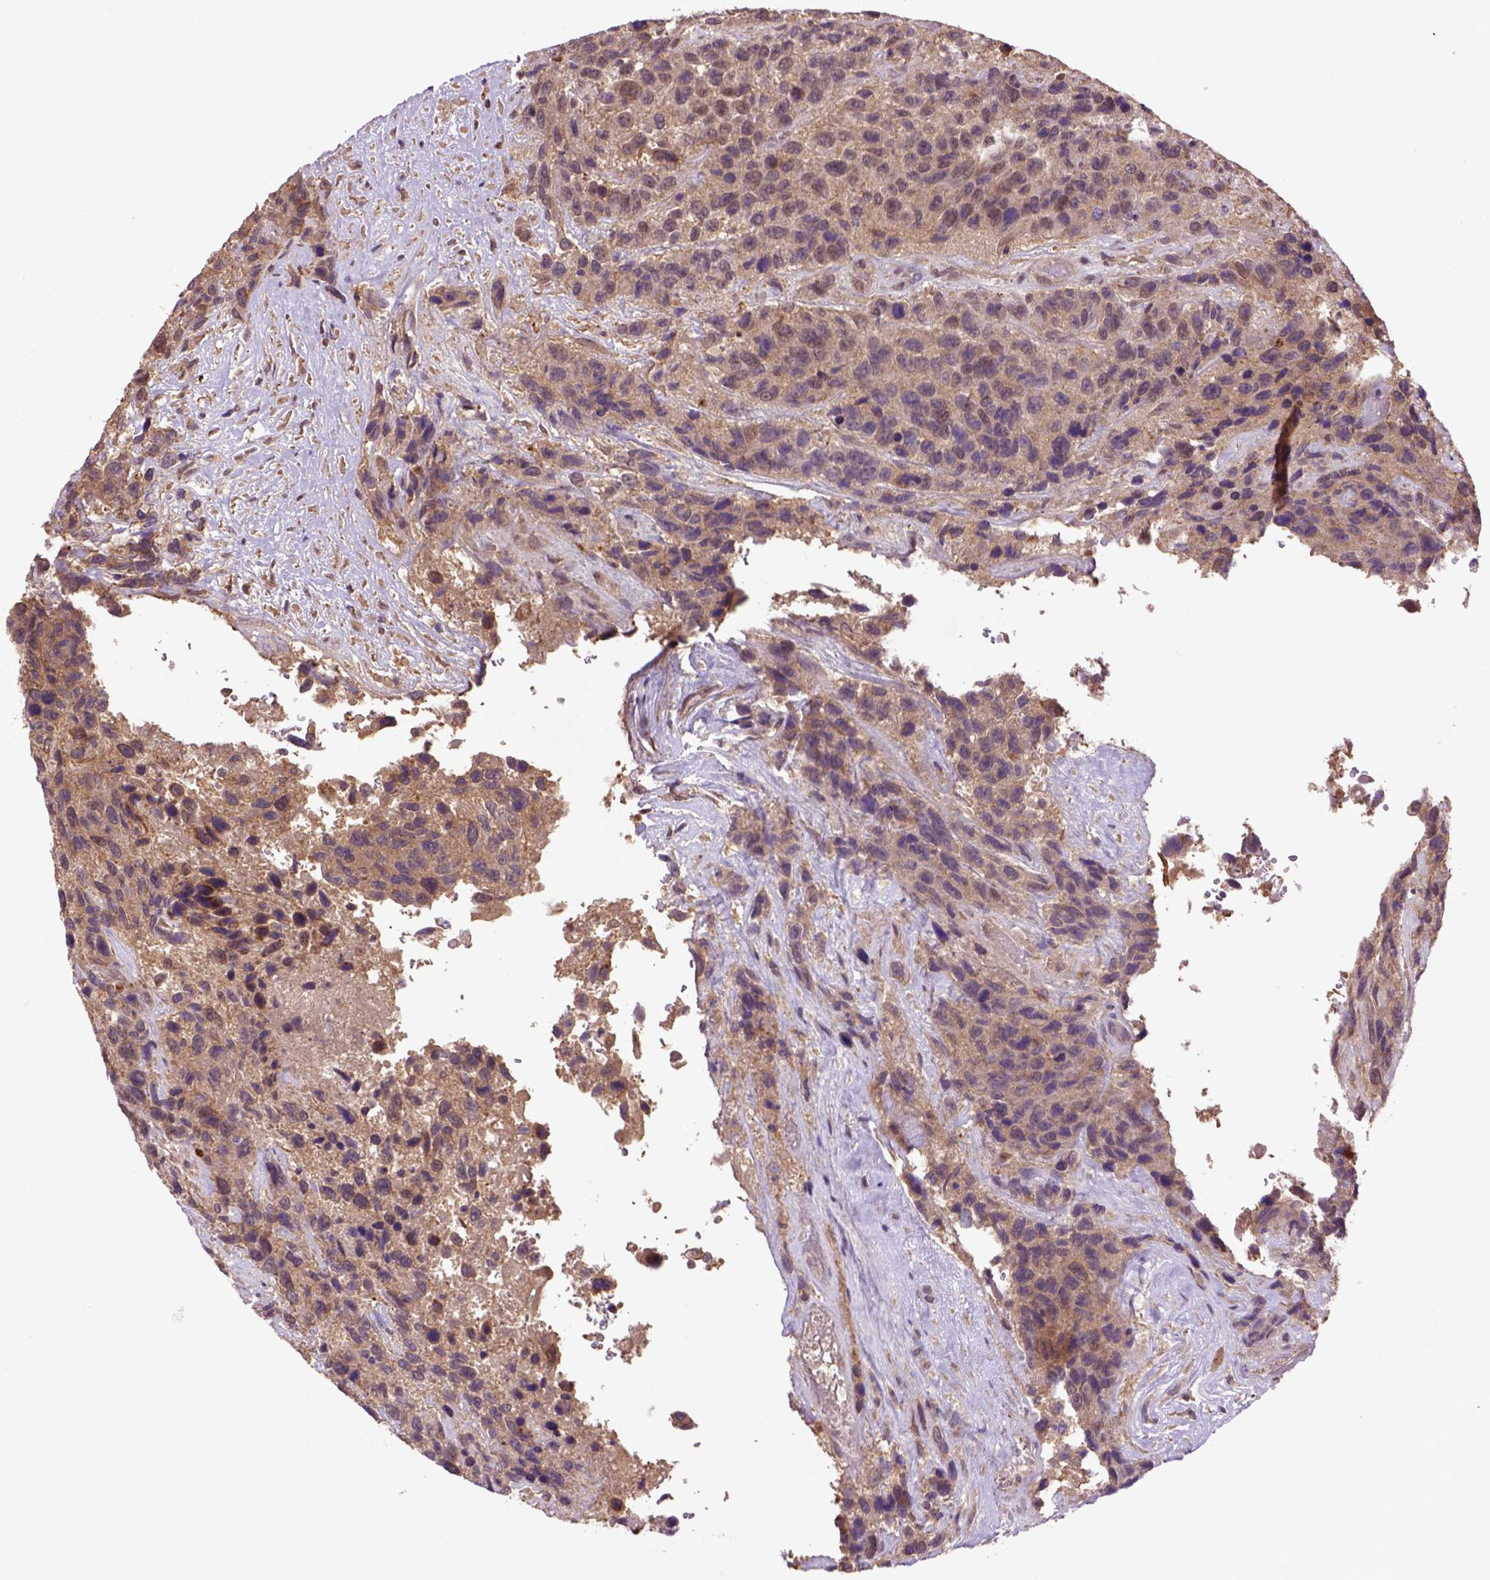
{"staining": {"intensity": "moderate", "quantity": ">75%", "location": "cytoplasmic/membranous"}, "tissue": "urothelial cancer", "cell_type": "Tumor cells", "image_type": "cancer", "snomed": [{"axis": "morphology", "description": "Urothelial carcinoma, High grade"}, {"axis": "topography", "description": "Urinary bladder"}], "caption": "Immunohistochemical staining of urothelial cancer exhibits medium levels of moderate cytoplasmic/membranous expression in approximately >75% of tumor cells.", "gene": "HSPBP1", "patient": {"sex": "female", "age": 70}}